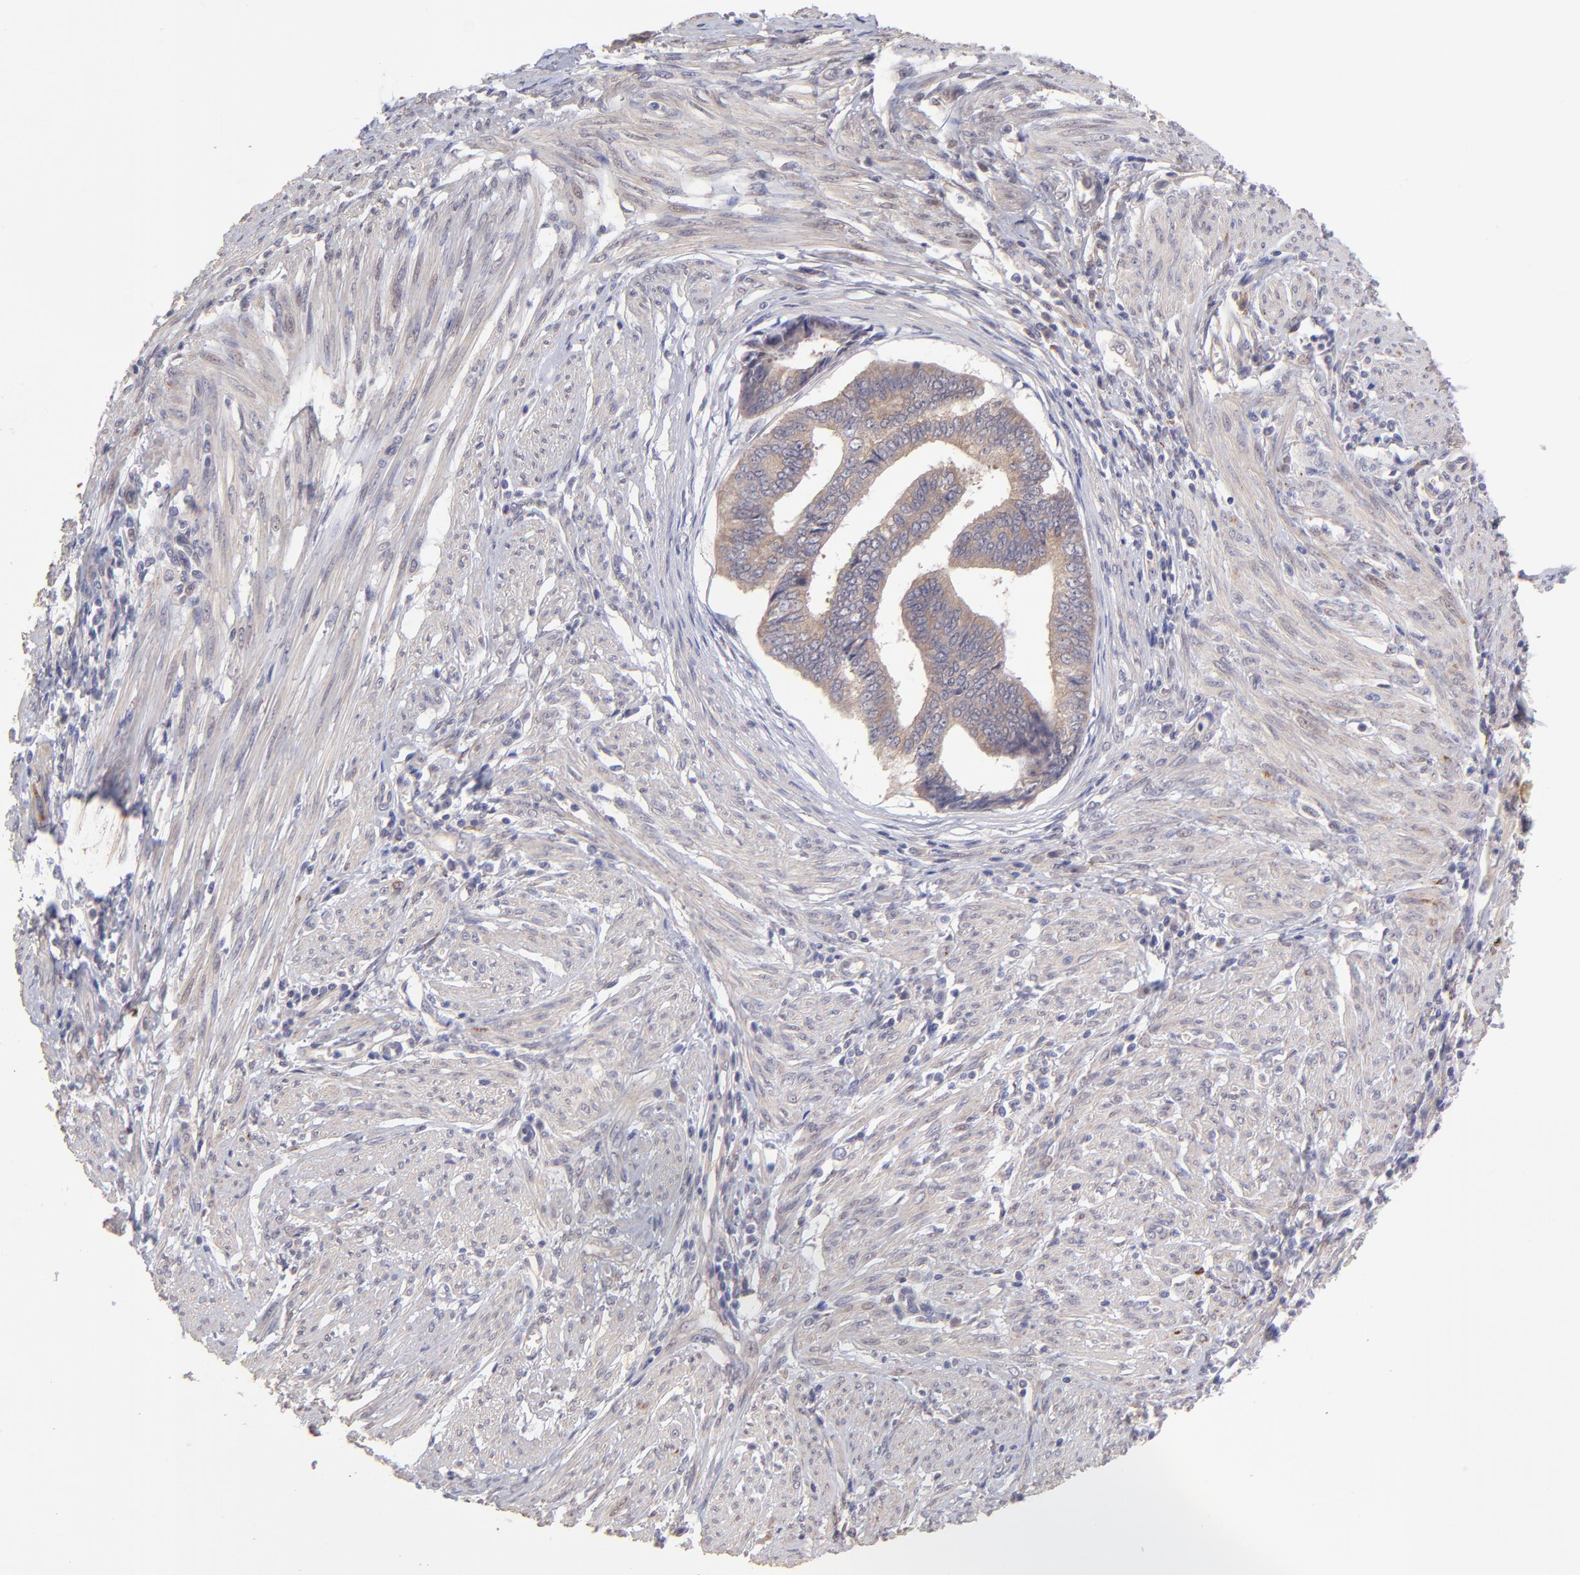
{"staining": {"intensity": "moderate", "quantity": ">75%", "location": "cytoplasmic/membranous"}, "tissue": "endometrial cancer", "cell_type": "Tumor cells", "image_type": "cancer", "snomed": [{"axis": "morphology", "description": "Adenocarcinoma, NOS"}, {"axis": "topography", "description": "Endometrium"}], "caption": "Immunohistochemical staining of human endometrial cancer reveals medium levels of moderate cytoplasmic/membranous expression in about >75% of tumor cells. The protein of interest is stained brown, and the nuclei are stained in blue (DAB IHC with brightfield microscopy, high magnification).", "gene": "NSF", "patient": {"sex": "female", "age": 75}}